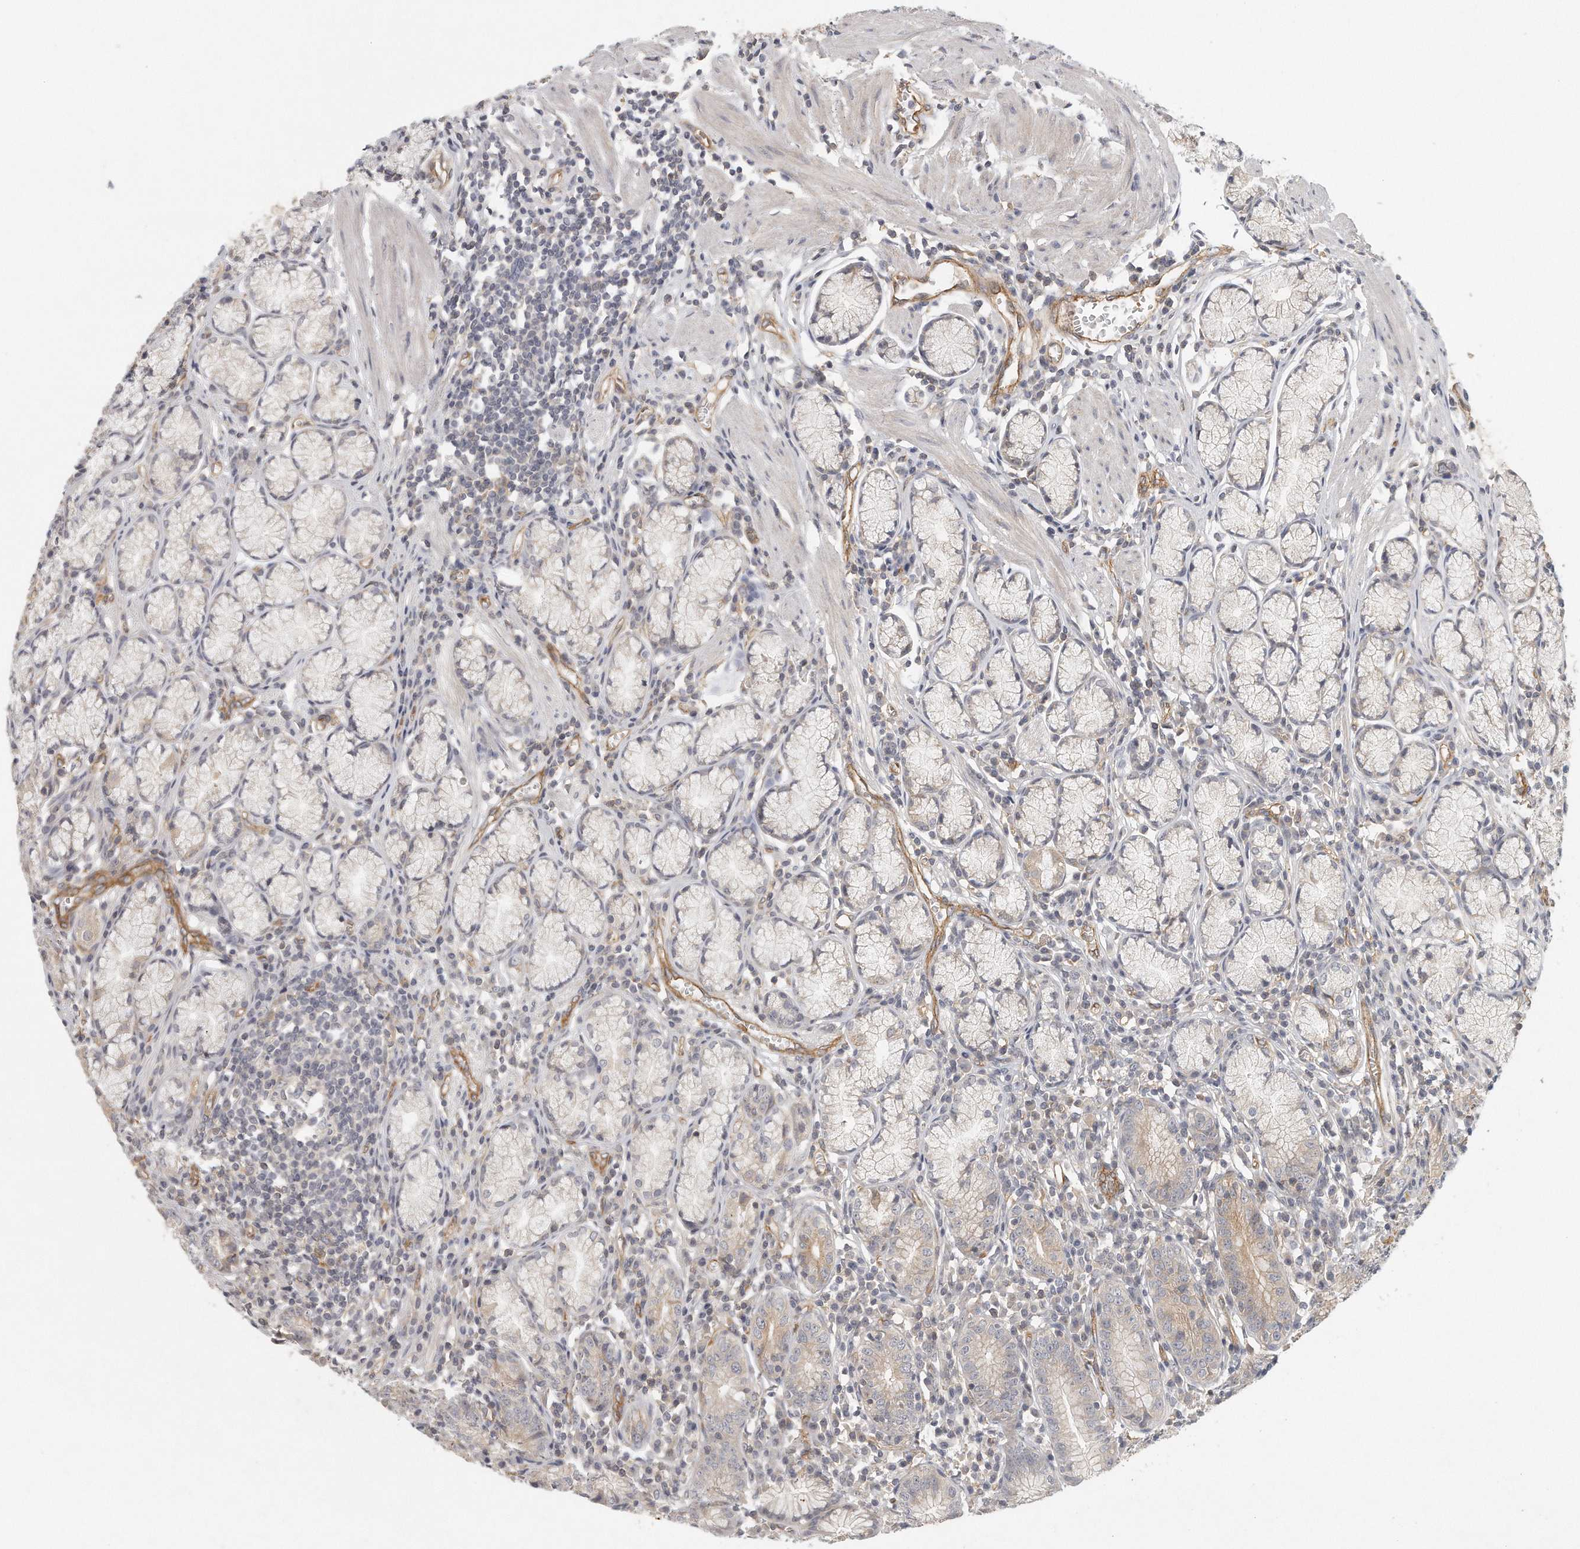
{"staining": {"intensity": "moderate", "quantity": "25%-75%", "location": "cytoplasmic/membranous"}, "tissue": "stomach", "cell_type": "Glandular cells", "image_type": "normal", "snomed": [{"axis": "morphology", "description": "Normal tissue, NOS"}, {"axis": "topography", "description": "Stomach"}], "caption": "Immunohistochemistry staining of normal stomach, which shows medium levels of moderate cytoplasmic/membranous positivity in approximately 25%-75% of glandular cells indicating moderate cytoplasmic/membranous protein expression. The staining was performed using DAB (3,3'-diaminobenzidine) (brown) for protein detection and nuclei were counterstained in hematoxylin (blue).", "gene": "MTERF4", "patient": {"sex": "male", "age": 55}}